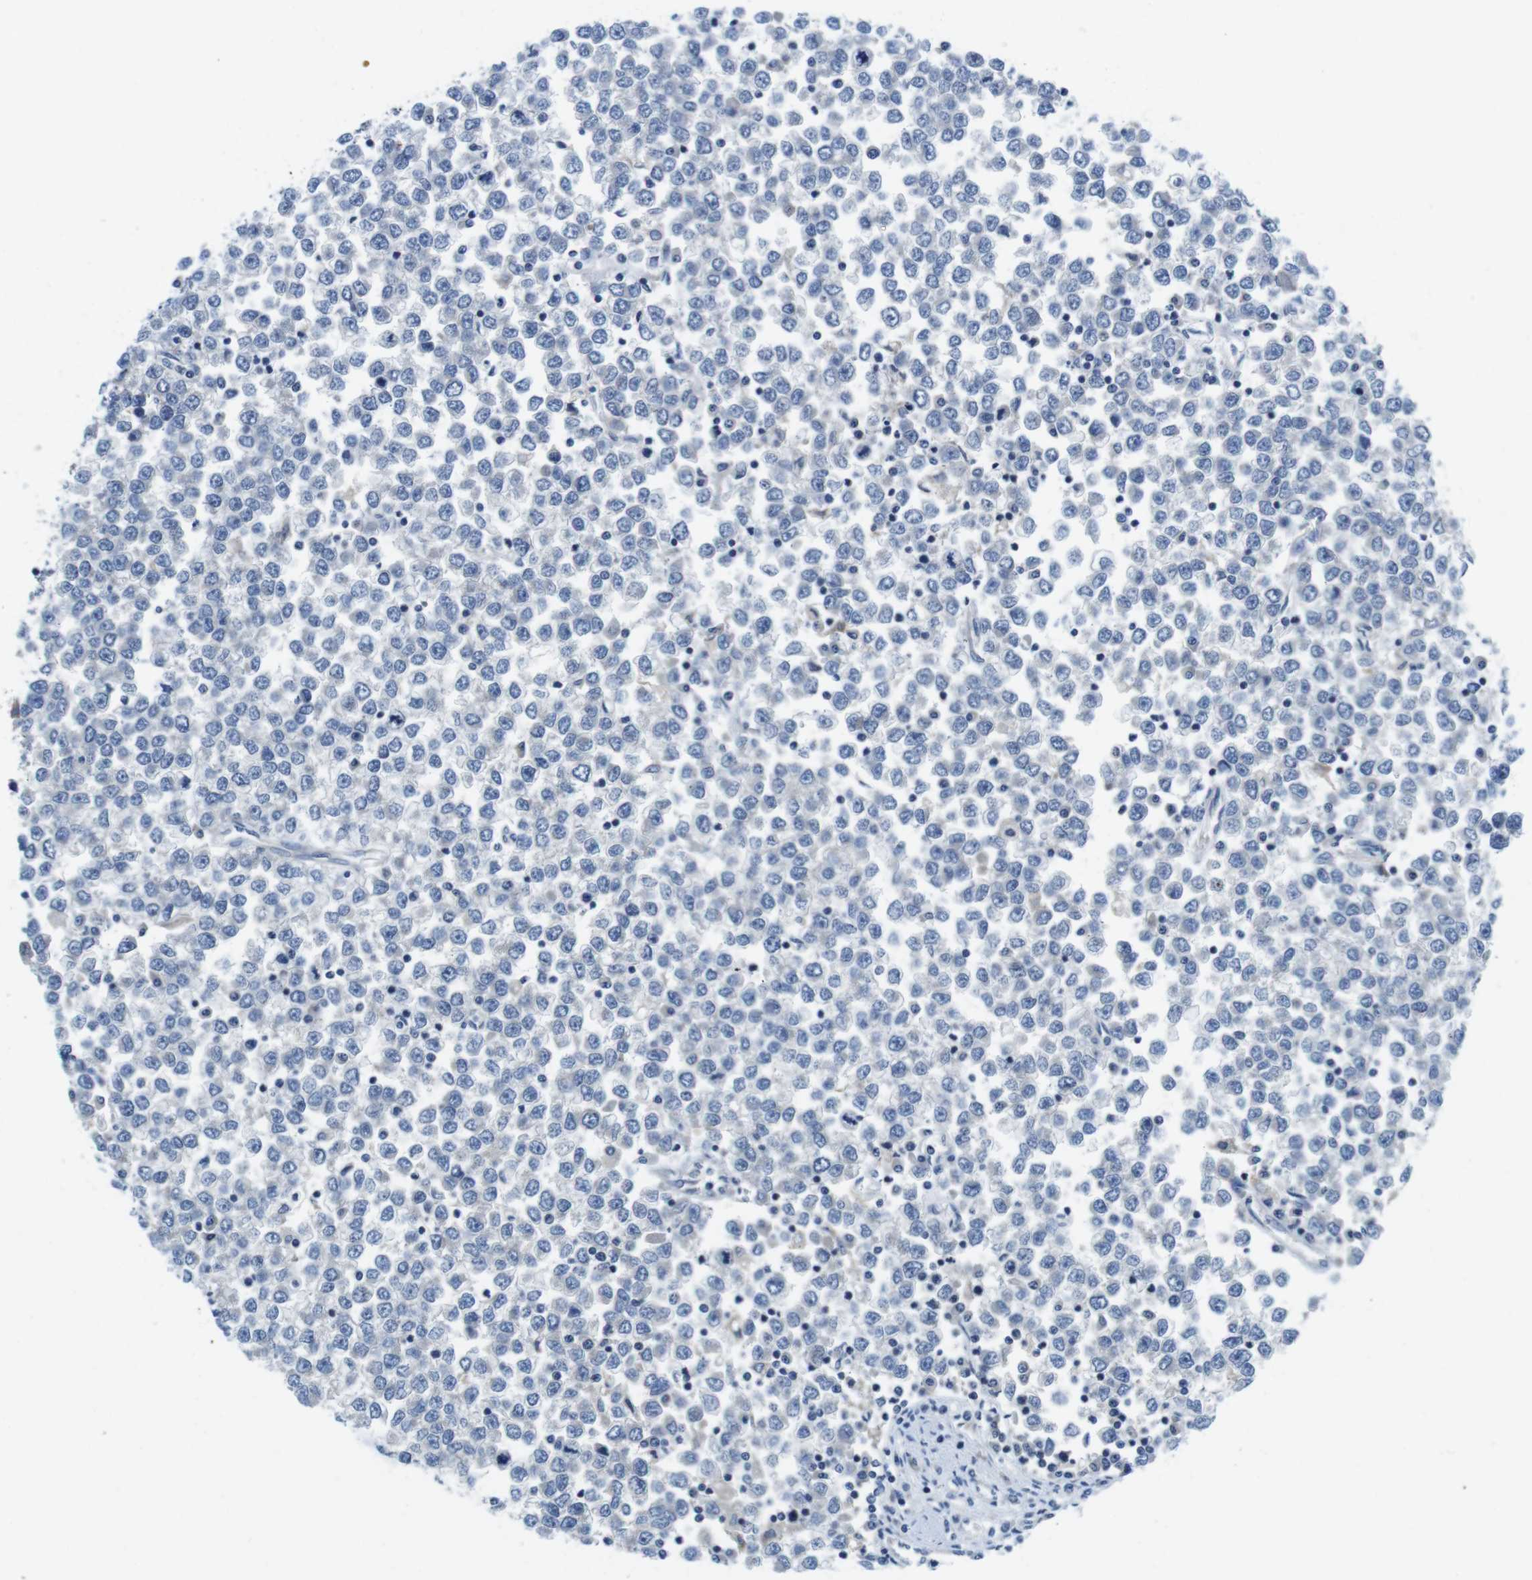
{"staining": {"intensity": "negative", "quantity": "none", "location": "none"}, "tissue": "testis cancer", "cell_type": "Tumor cells", "image_type": "cancer", "snomed": [{"axis": "morphology", "description": "Seminoma, NOS"}, {"axis": "topography", "description": "Testis"}], "caption": "High power microscopy photomicrograph of an IHC image of seminoma (testis), revealing no significant expression in tumor cells.", "gene": "PIK3CD", "patient": {"sex": "male", "age": 65}}